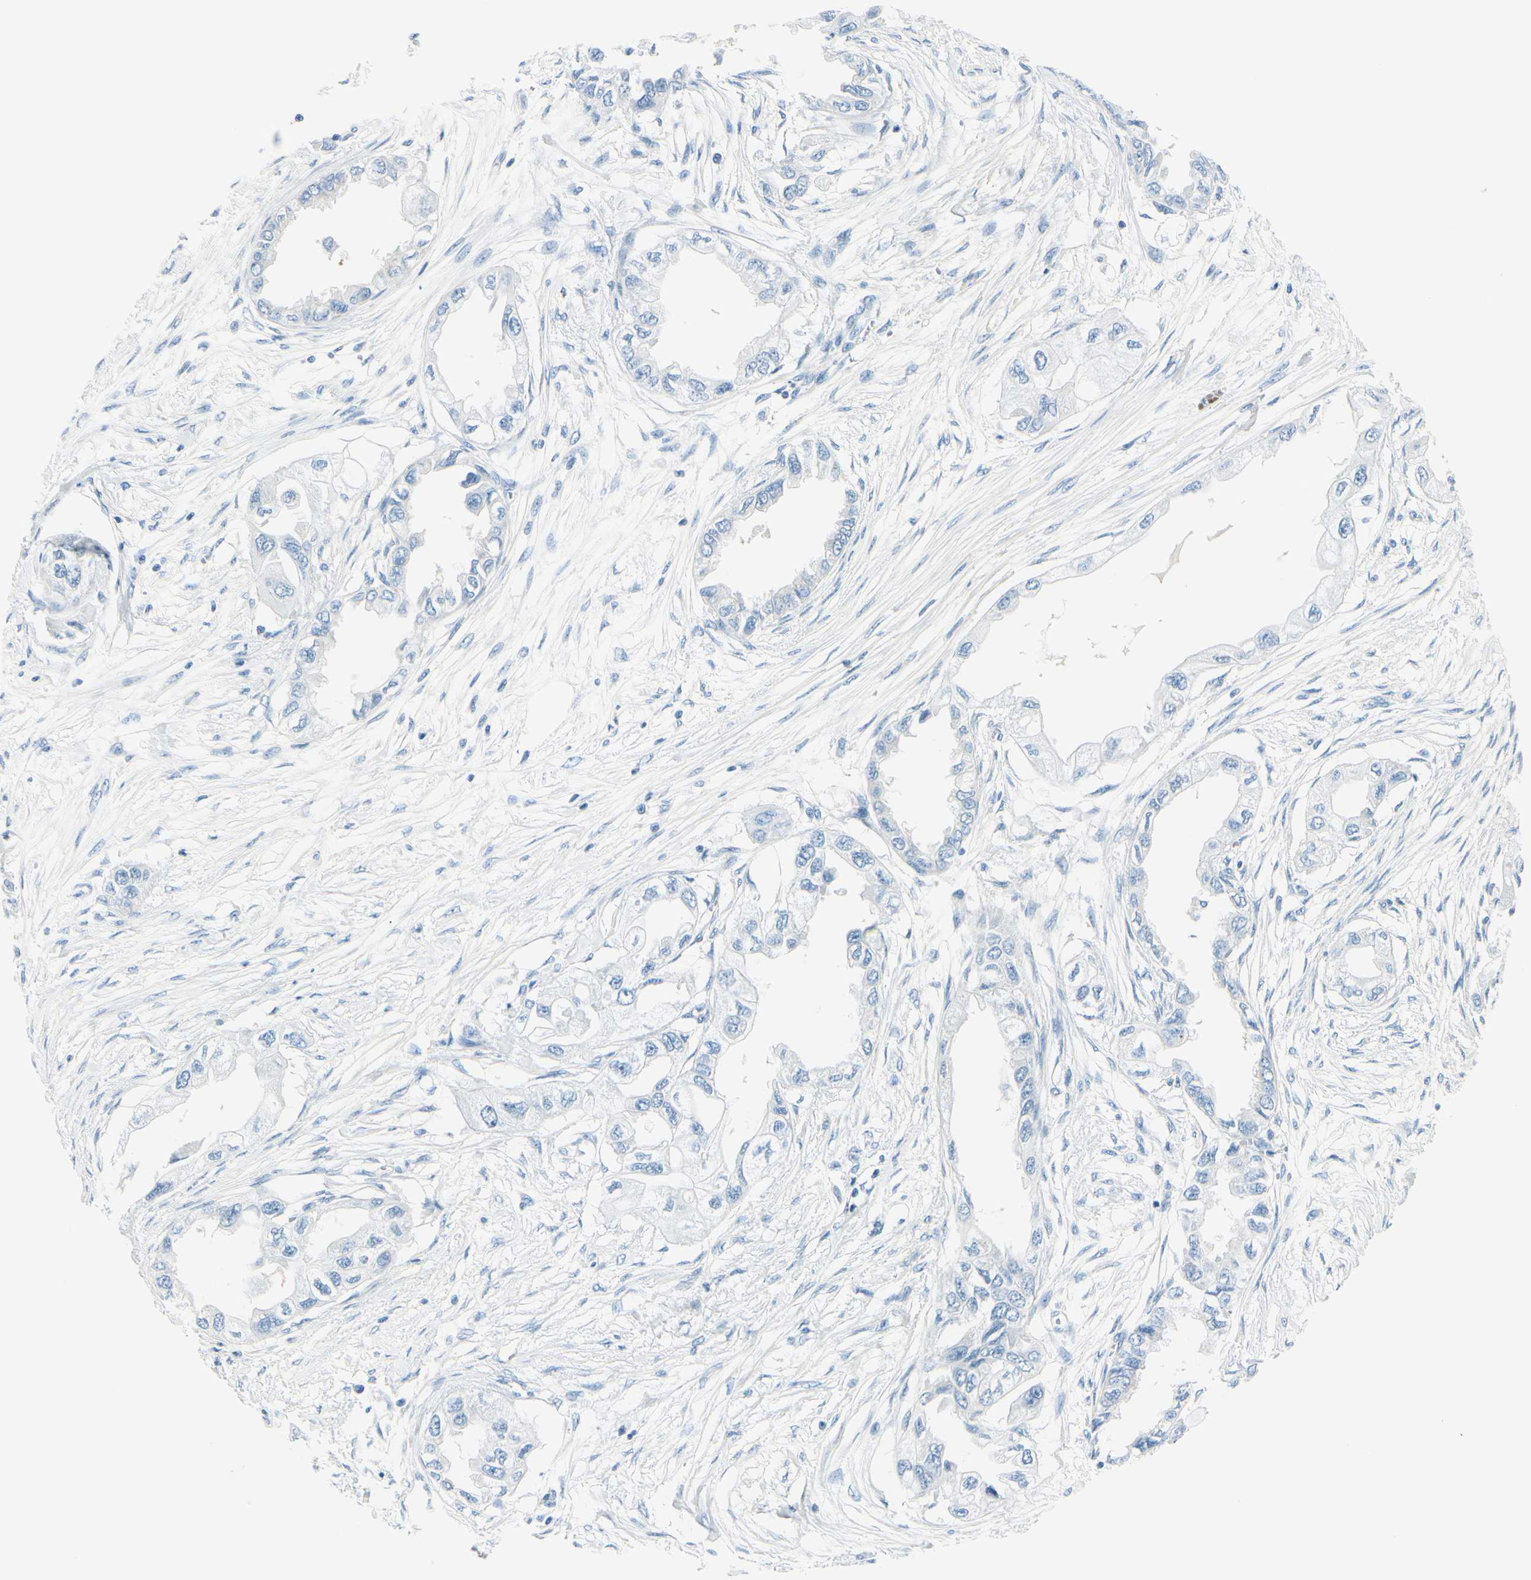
{"staining": {"intensity": "negative", "quantity": "none", "location": "none"}, "tissue": "endometrial cancer", "cell_type": "Tumor cells", "image_type": "cancer", "snomed": [{"axis": "morphology", "description": "Adenocarcinoma, NOS"}, {"axis": "topography", "description": "Endometrium"}], "caption": "An IHC image of endometrial cancer (adenocarcinoma) is shown. There is no staining in tumor cells of endometrial cancer (adenocarcinoma).", "gene": "PEBP1", "patient": {"sex": "female", "age": 67}}